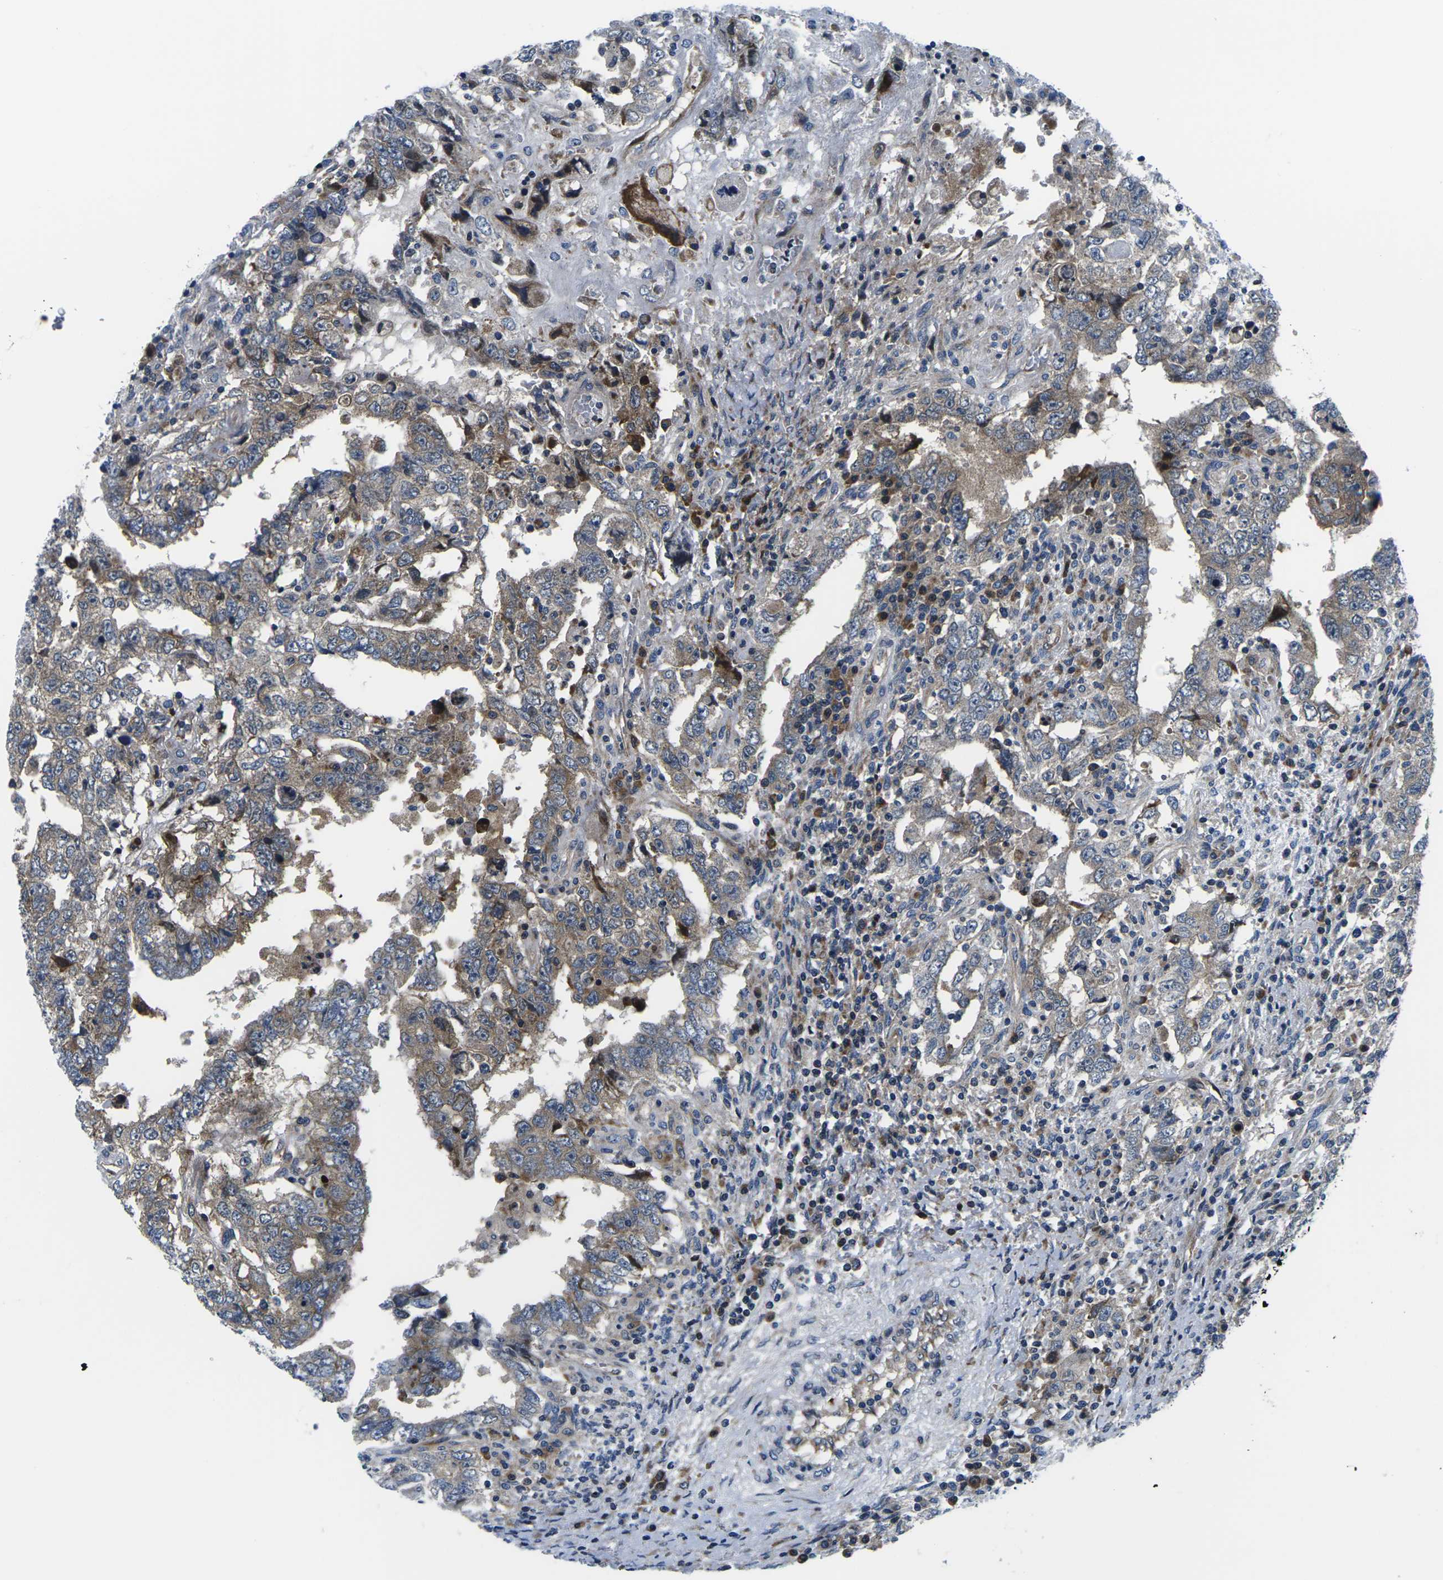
{"staining": {"intensity": "moderate", "quantity": "25%-75%", "location": "cytoplasmic/membranous"}, "tissue": "testis cancer", "cell_type": "Tumor cells", "image_type": "cancer", "snomed": [{"axis": "morphology", "description": "Carcinoma, Embryonal, NOS"}, {"axis": "topography", "description": "Testis"}], "caption": "A high-resolution photomicrograph shows immunohistochemistry staining of embryonal carcinoma (testis), which demonstrates moderate cytoplasmic/membranous positivity in about 25%-75% of tumor cells.", "gene": "EIF4E", "patient": {"sex": "male", "age": 26}}